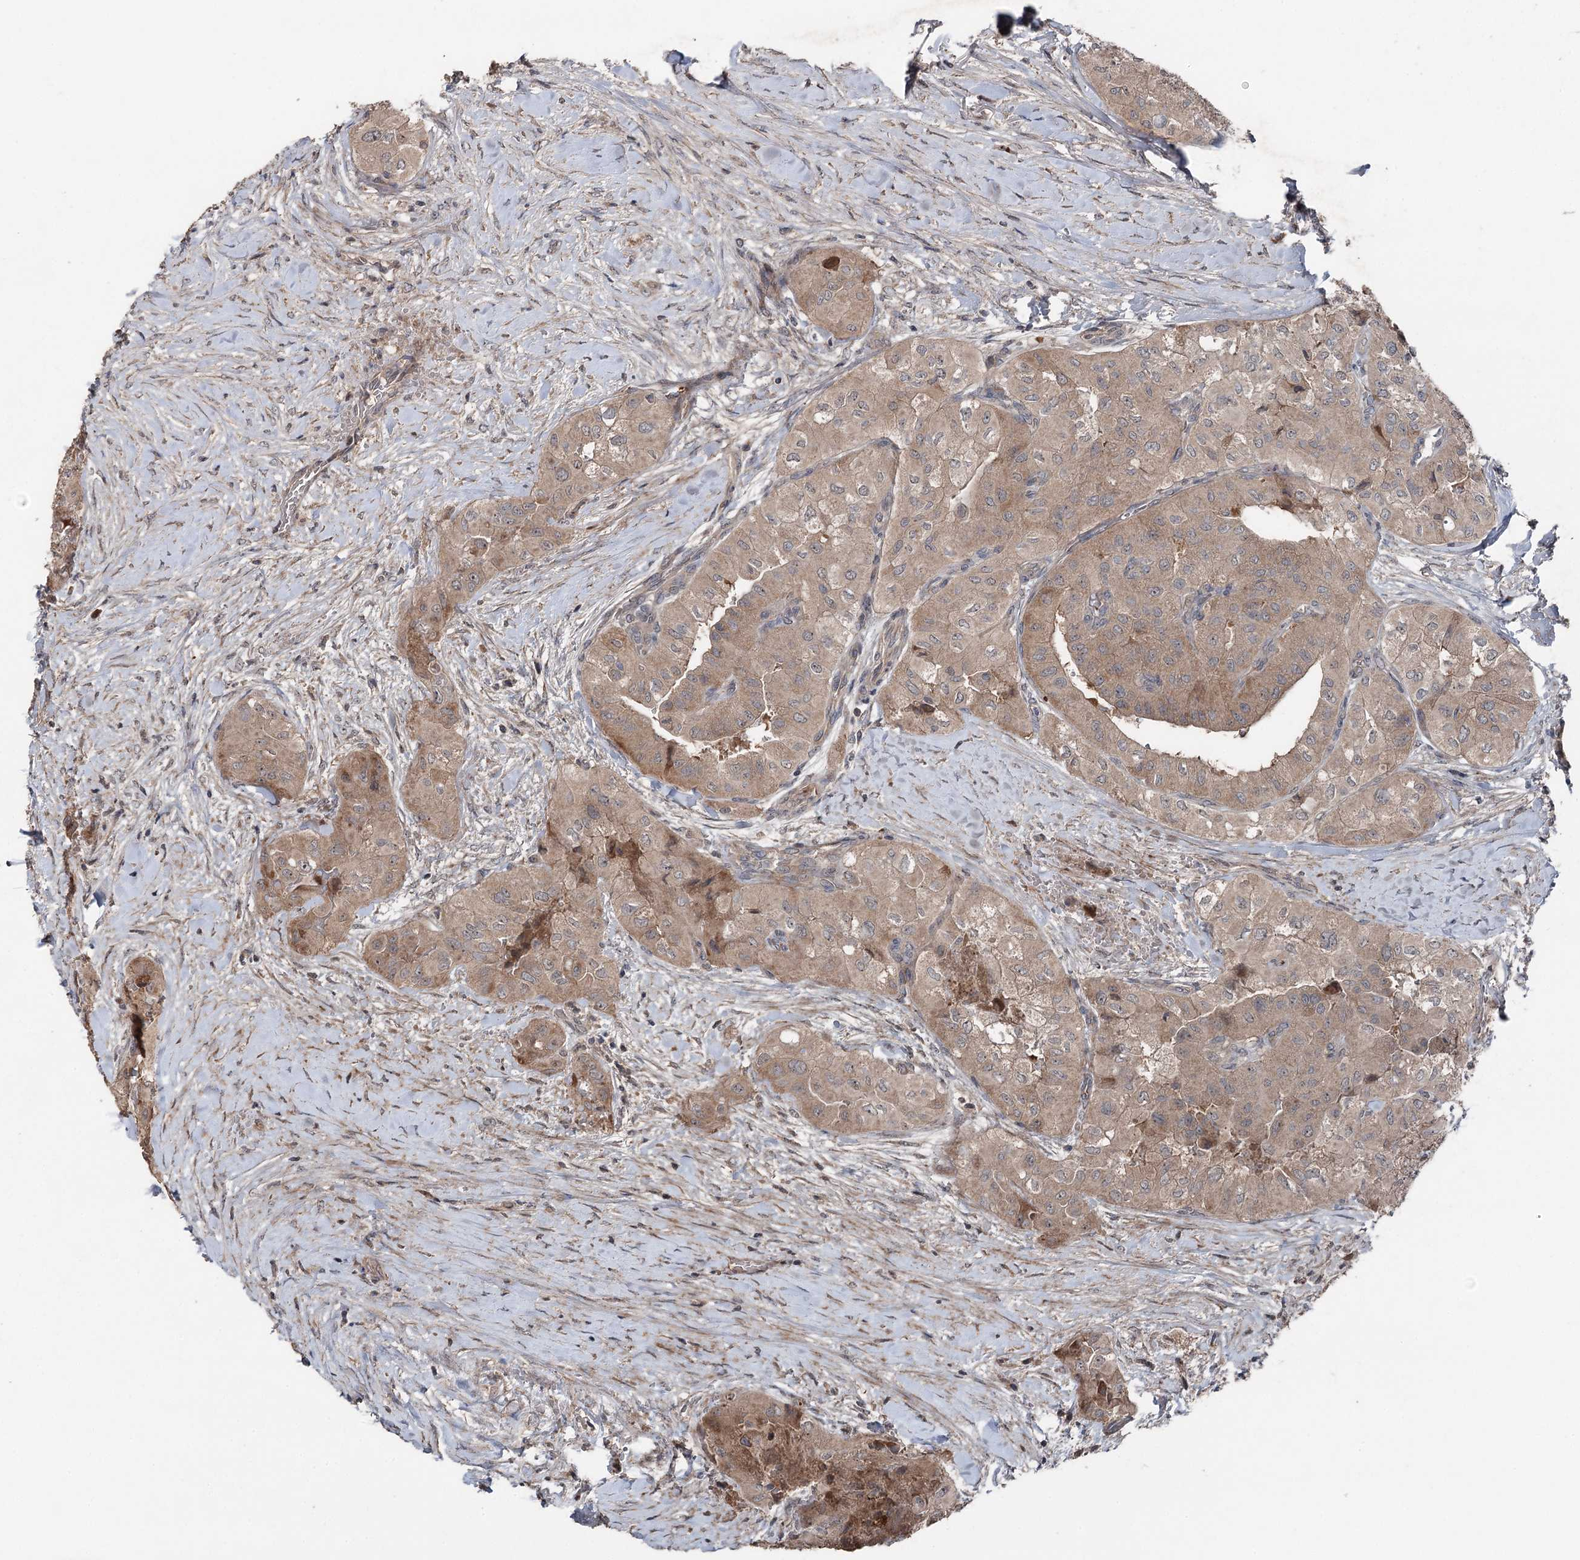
{"staining": {"intensity": "weak", "quantity": ">75%", "location": "cytoplasmic/membranous"}, "tissue": "thyroid cancer", "cell_type": "Tumor cells", "image_type": "cancer", "snomed": [{"axis": "morphology", "description": "Papillary adenocarcinoma, NOS"}, {"axis": "topography", "description": "Thyroid gland"}], "caption": "Protein expression analysis of papillary adenocarcinoma (thyroid) exhibits weak cytoplasmic/membranous staining in approximately >75% of tumor cells.", "gene": "MAPK8IP2", "patient": {"sex": "female", "age": 59}}